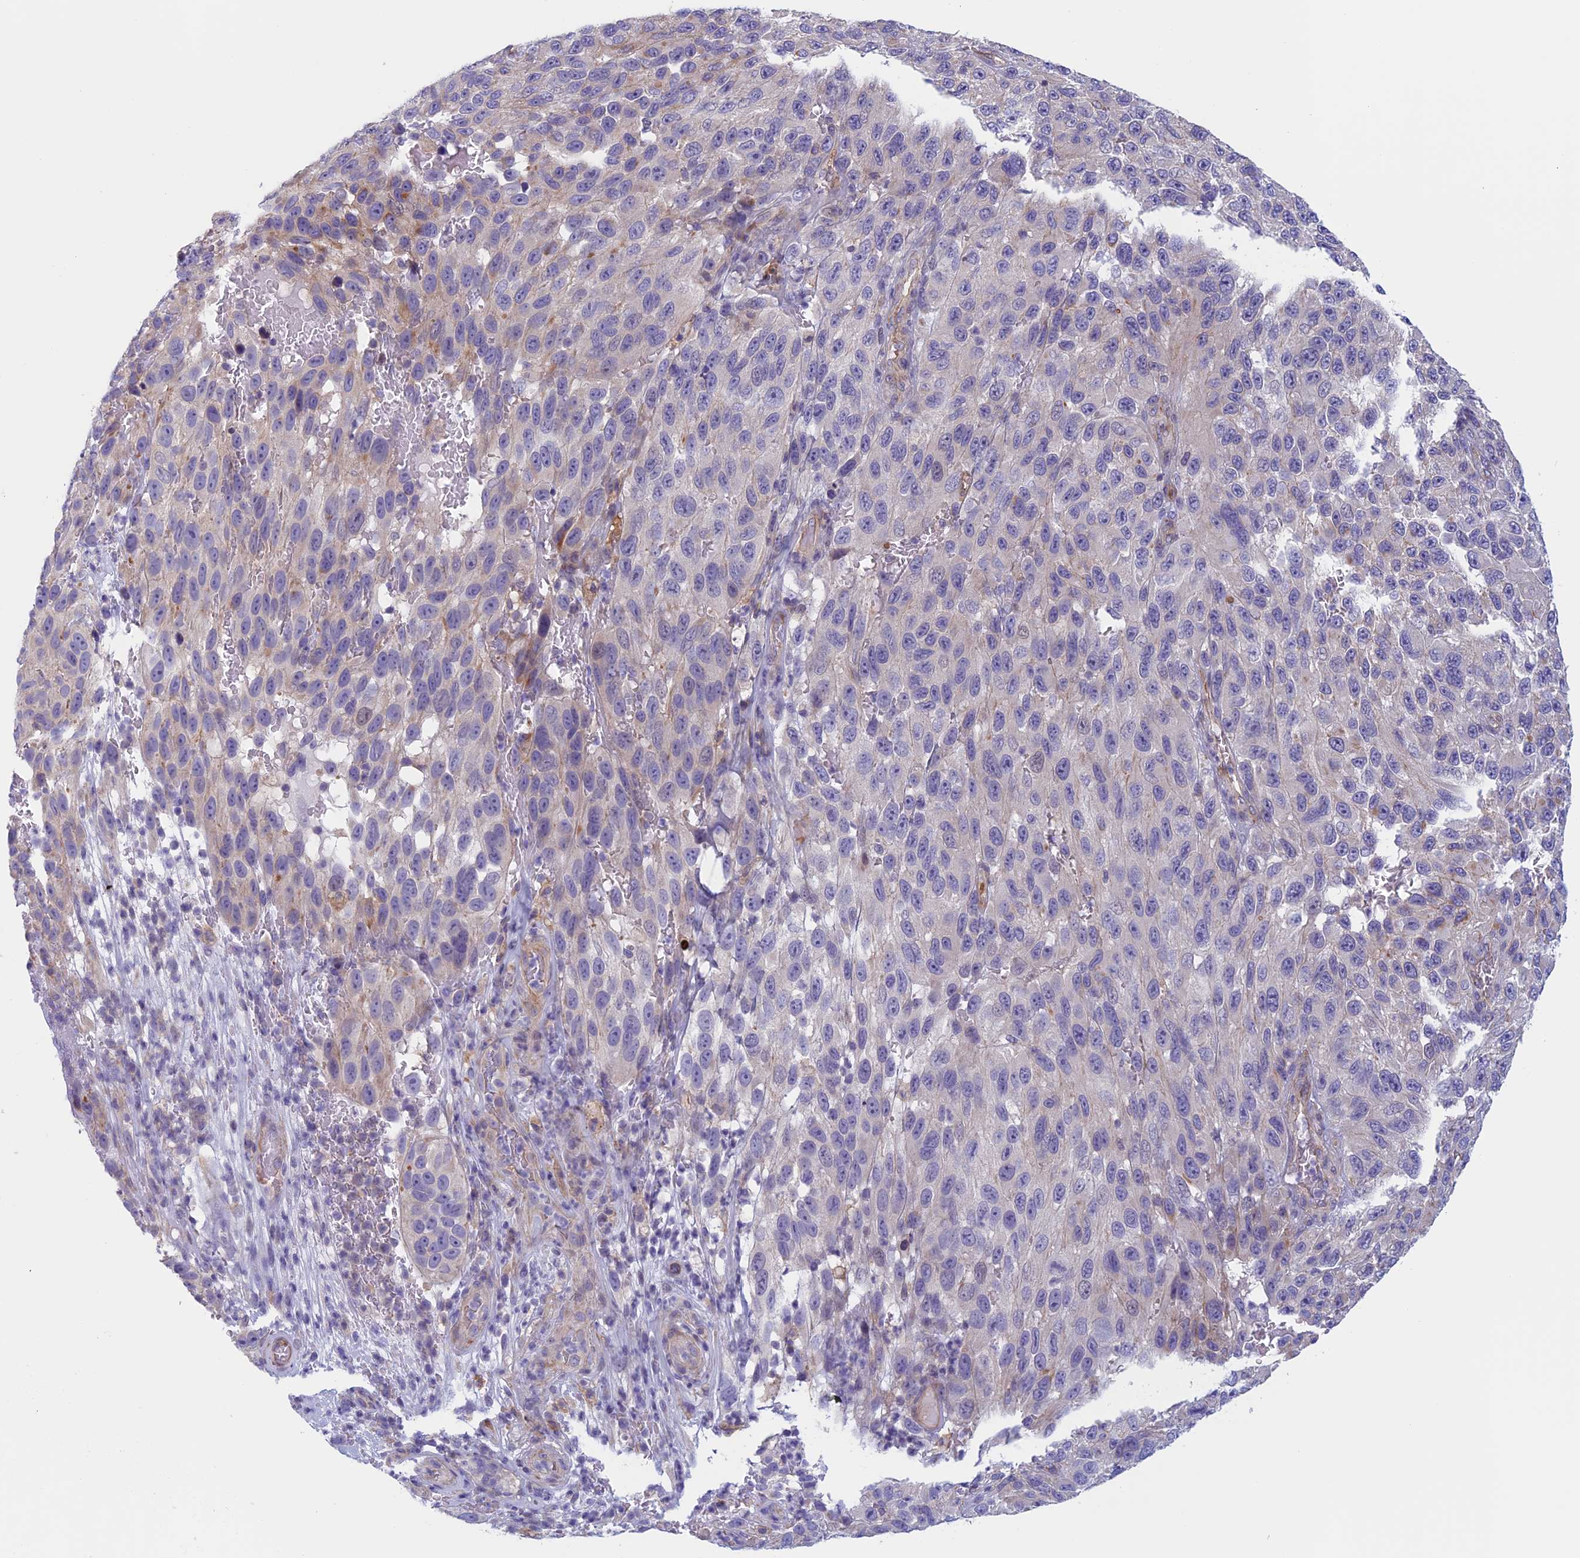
{"staining": {"intensity": "weak", "quantity": "<25%", "location": "cytoplasmic/membranous"}, "tissue": "melanoma", "cell_type": "Tumor cells", "image_type": "cancer", "snomed": [{"axis": "morphology", "description": "Malignant melanoma, NOS"}, {"axis": "topography", "description": "Skin"}], "caption": "The histopathology image demonstrates no staining of tumor cells in melanoma.", "gene": "CNOT6L", "patient": {"sex": "female", "age": 96}}